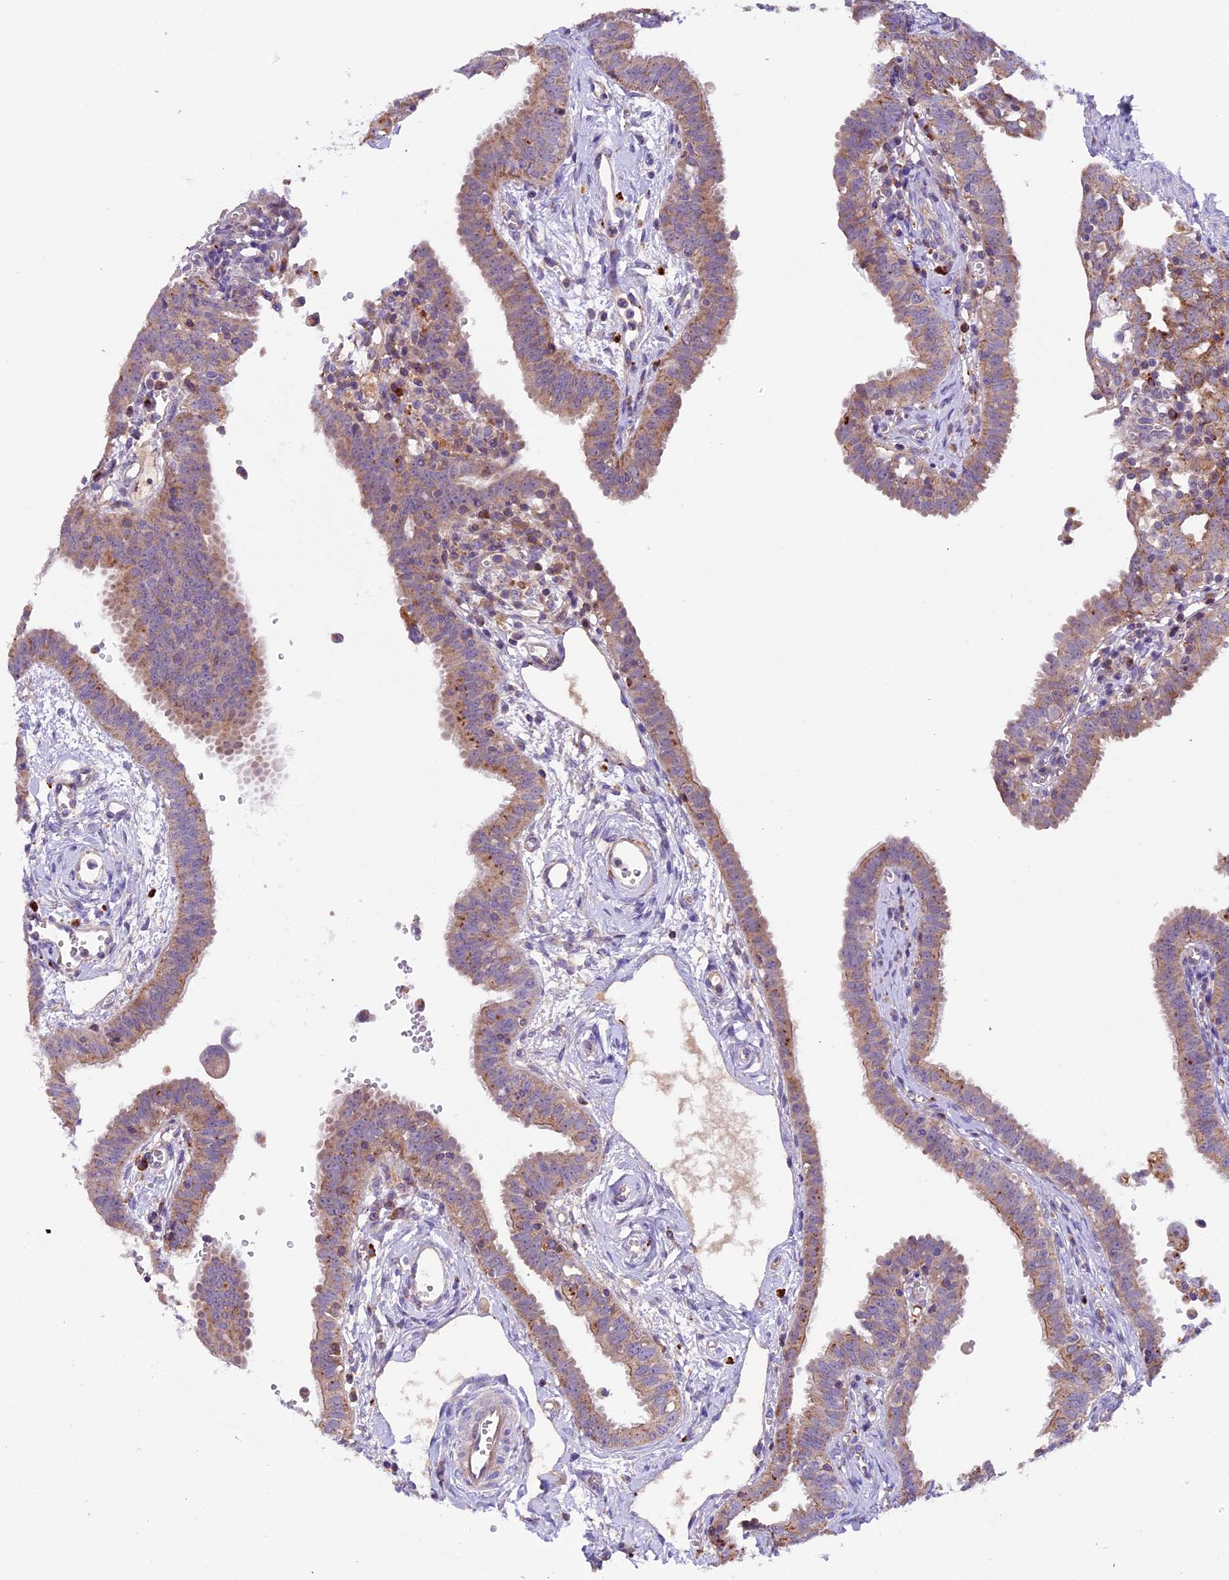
{"staining": {"intensity": "moderate", "quantity": ">75%", "location": "cytoplasmic/membranous"}, "tissue": "fallopian tube", "cell_type": "Glandular cells", "image_type": "normal", "snomed": [{"axis": "morphology", "description": "Normal tissue, NOS"}, {"axis": "morphology", "description": "Carcinoma, NOS"}, {"axis": "topography", "description": "Fallopian tube"}, {"axis": "topography", "description": "Ovary"}], "caption": "A medium amount of moderate cytoplasmic/membranous positivity is identified in about >75% of glandular cells in benign fallopian tube.", "gene": "METTL22", "patient": {"sex": "female", "age": 59}}